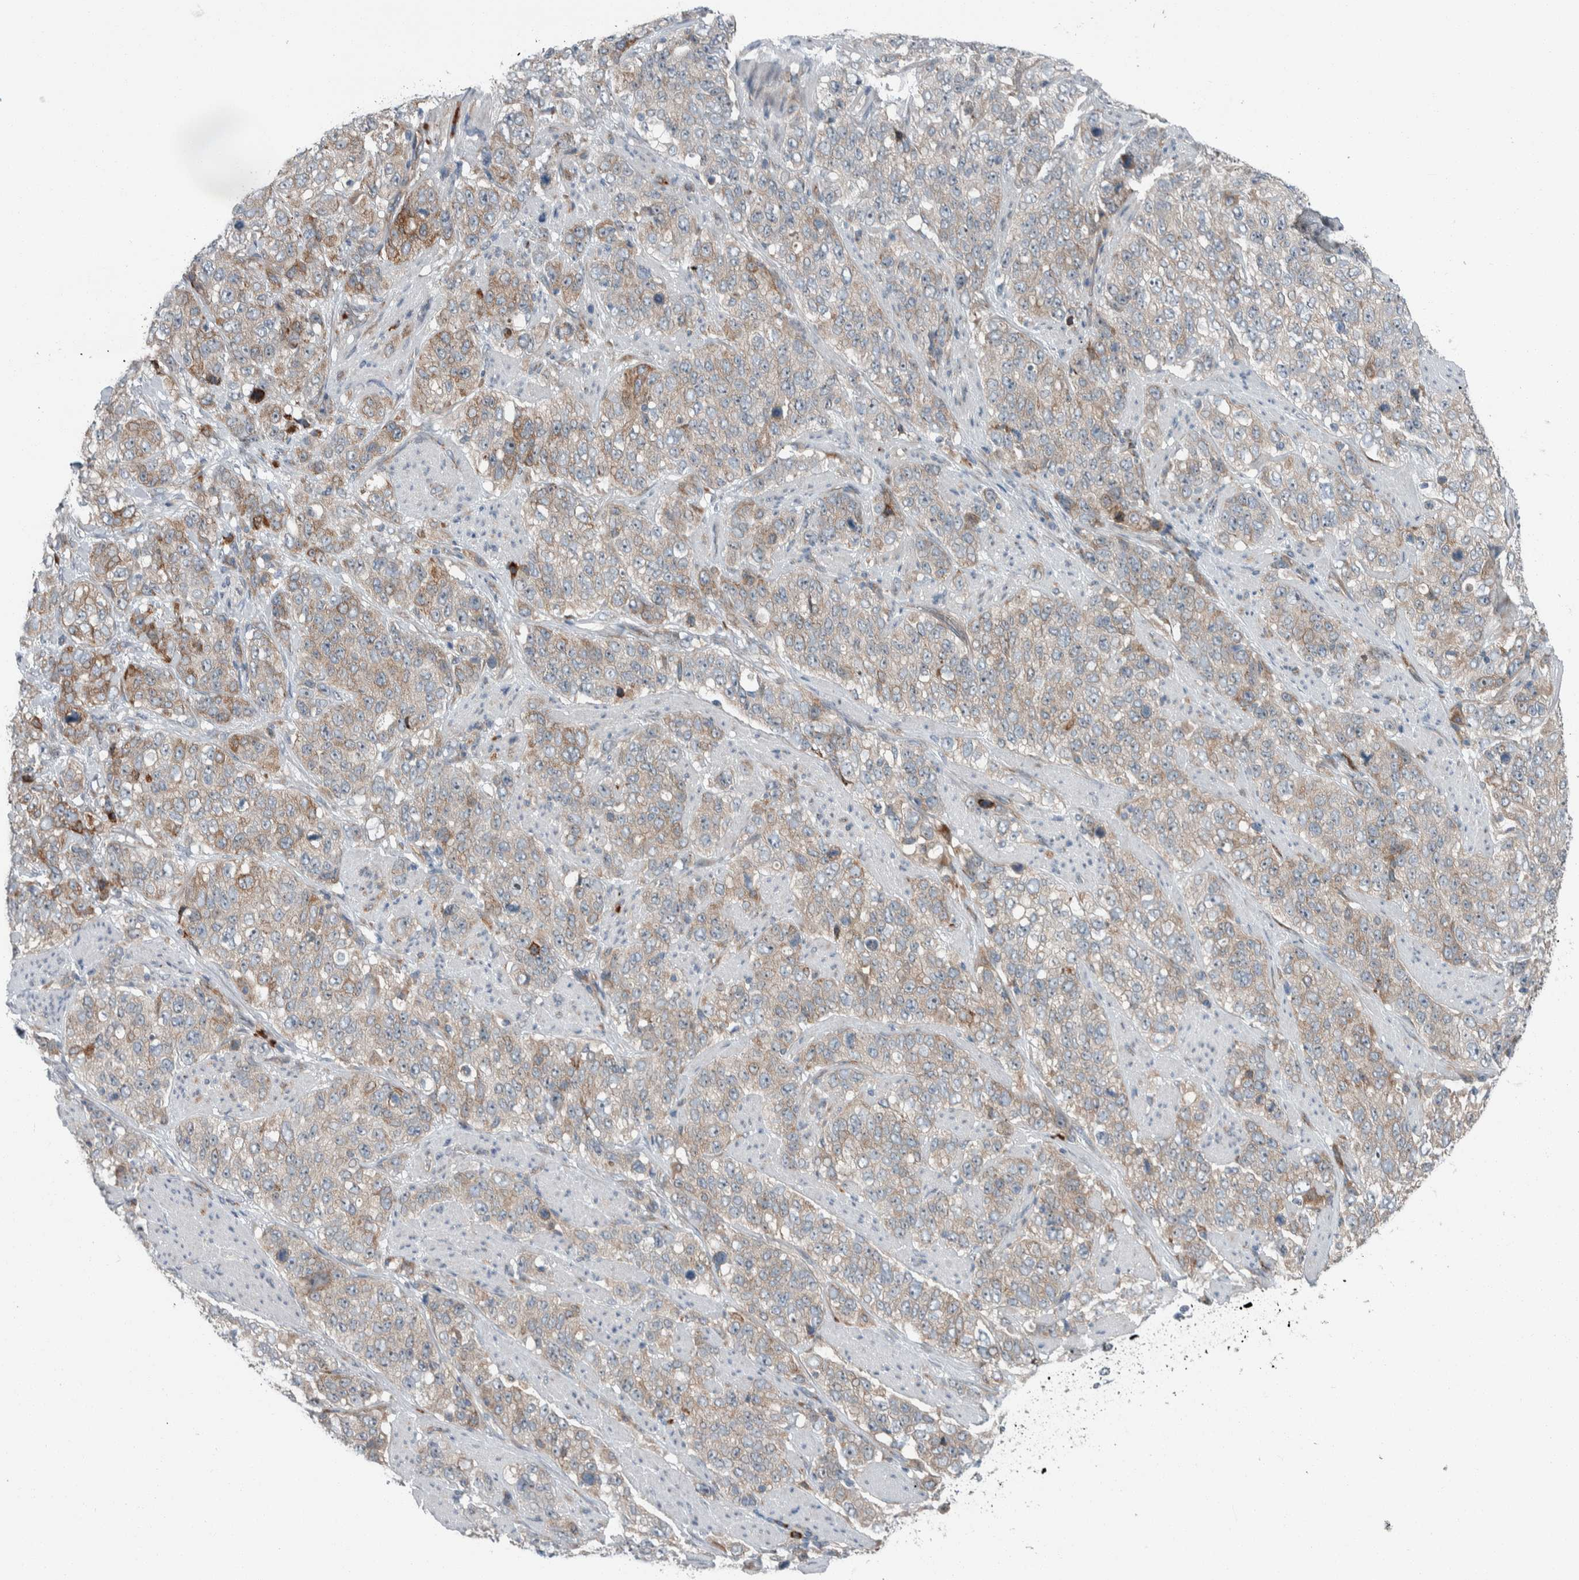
{"staining": {"intensity": "weak", "quantity": "<25%", "location": "cytoplasmic/membranous"}, "tissue": "stomach cancer", "cell_type": "Tumor cells", "image_type": "cancer", "snomed": [{"axis": "morphology", "description": "Adenocarcinoma, NOS"}, {"axis": "topography", "description": "Stomach"}], "caption": "Tumor cells show no significant staining in stomach adenocarcinoma. (DAB (3,3'-diaminobenzidine) immunohistochemistry (IHC), high magnification).", "gene": "USP25", "patient": {"sex": "male", "age": 48}}